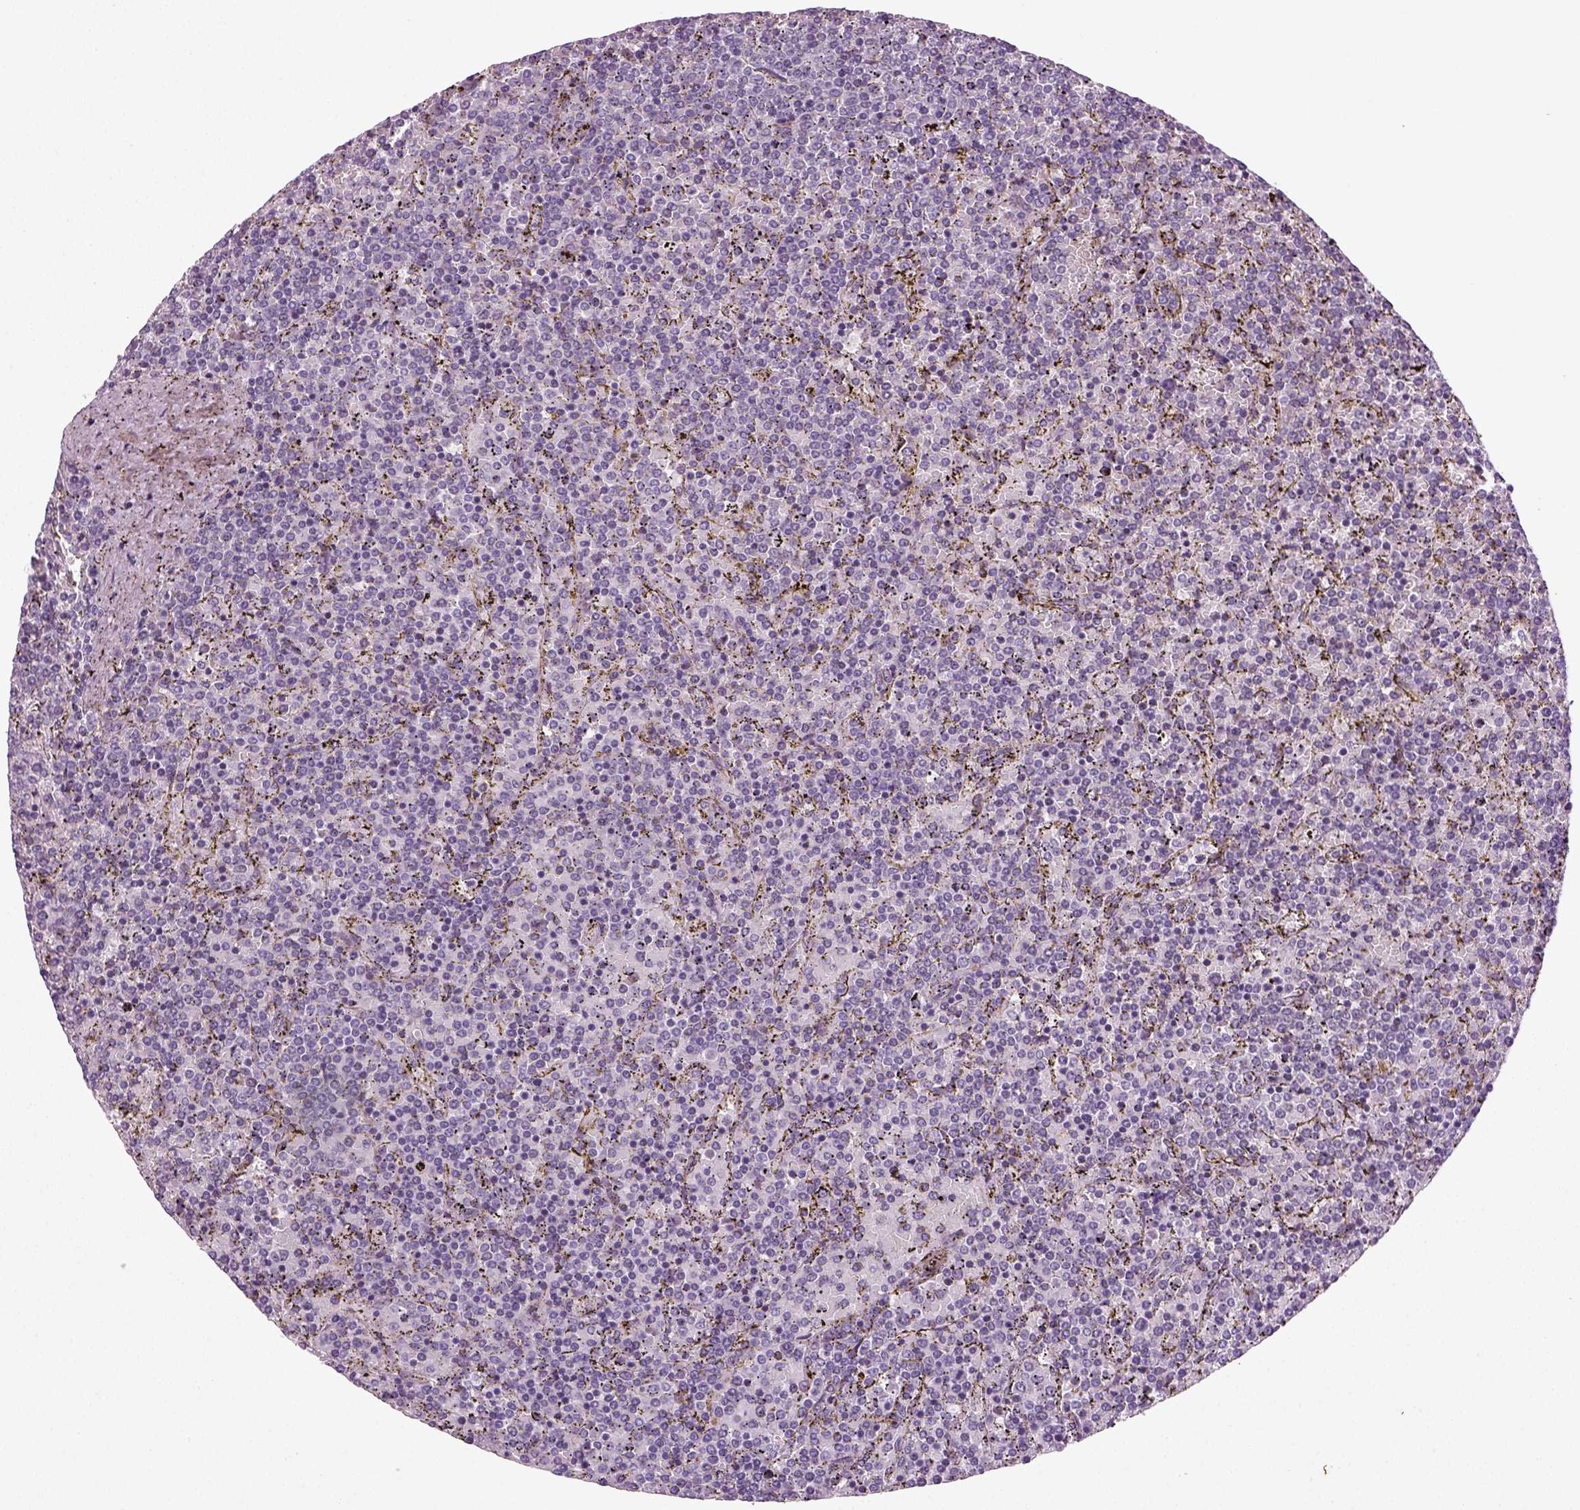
{"staining": {"intensity": "negative", "quantity": "none", "location": "none"}, "tissue": "lymphoma", "cell_type": "Tumor cells", "image_type": "cancer", "snomed": [{"axis": "morphology", "description": "Malignant lymphoma, non-Hodgkin's type, Low grade"}, {"axis": "topography", "description": "Spleen"}], "caption": "The photomicrograph reveals no staining of tumor cells in low-grade malignant lymphoma, non-Hodgkin's type.", "gene": "SYNGAP1", "patient": {"sex": "female", "age": 77}}